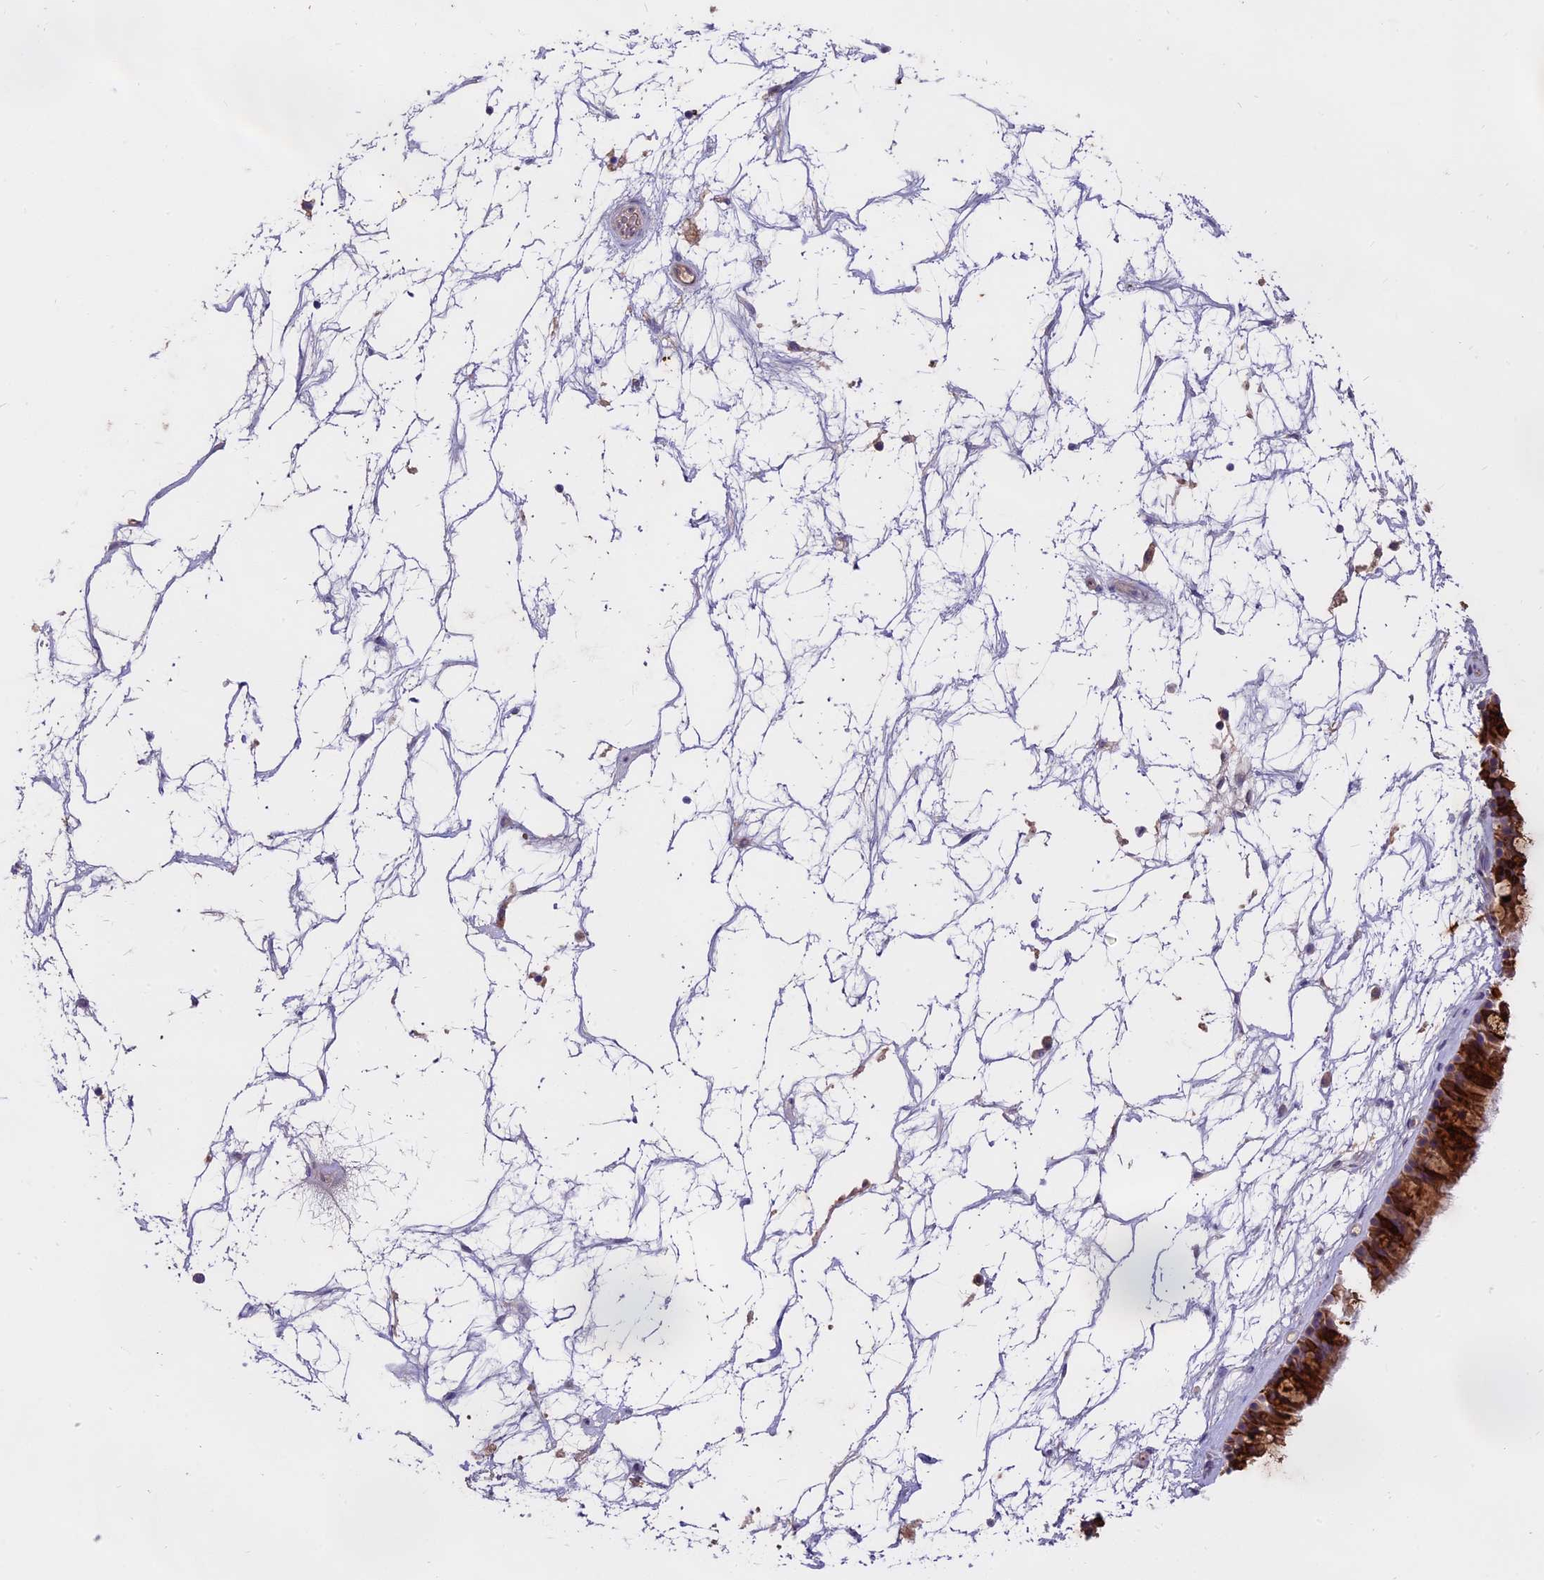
{"staining": {"intensity": "strong", "quantity": ">75%", "location": "cytoplasmic/membranous"}, "tissue": "nasopharynx", "cell_type": "Respiratory epithelial cells", "image_type": "normal", "snomed": [{"axis": "morphology", "description": "Normal tissue, NOS"}, {"axis": "topography", "description": "Nasopharynx"}], "caption": "Immunohistochemistry (IHC) staining of normal nasopharynx, which shows high levels of strong cytoplasmic/membranous expression in approximately >75% of respiratory epithelial cells indicating strong cytoplasmic/membranous protein positivity. The staining was performed using DAB (3,3'-diaminobenzidine) (brown) for protein detection and nuclei were counterstained in hematoxylin (blue).", "gene": "WFDC2", "patient": {"sex": "male", "age": 64}}